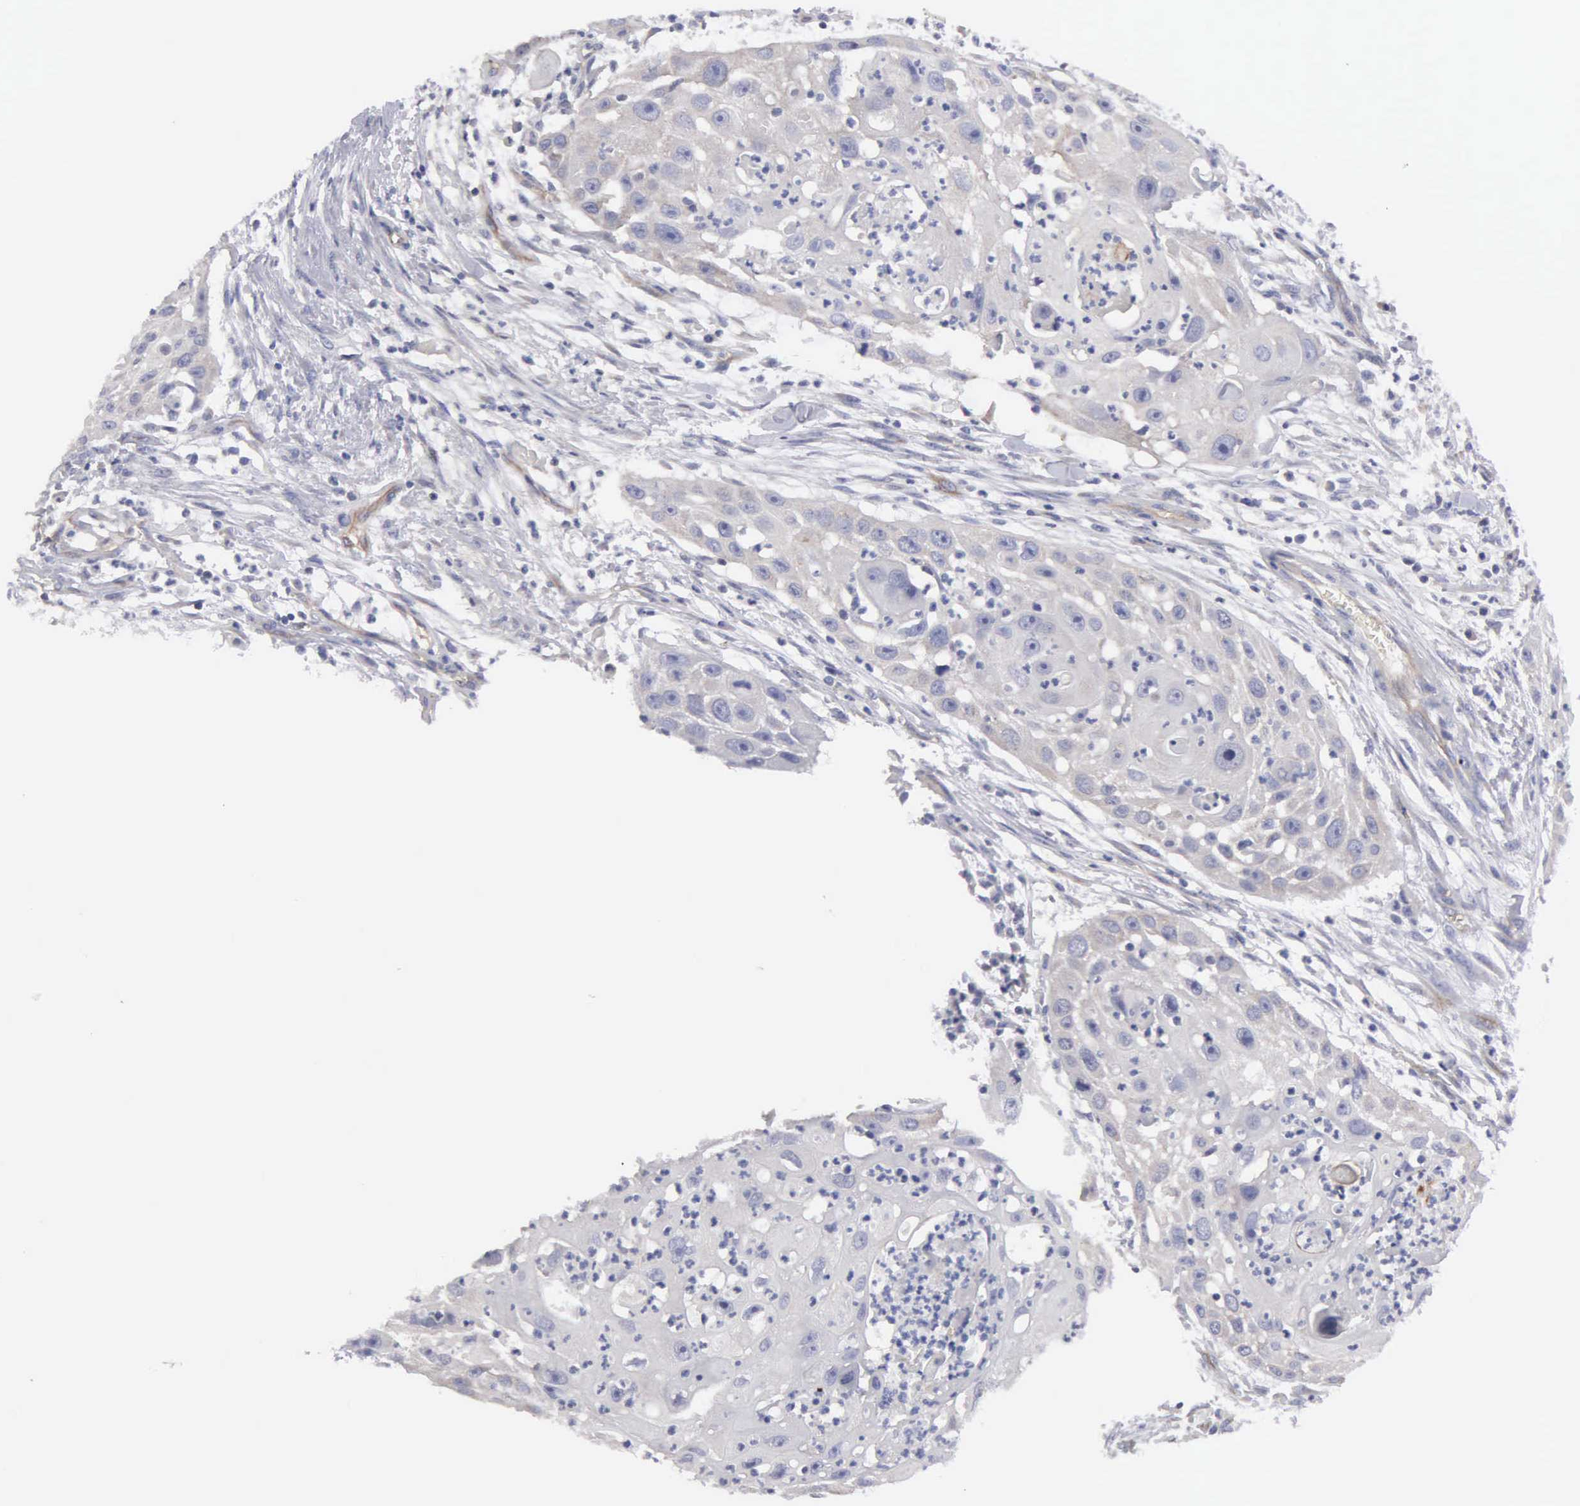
{"staining": {"intensity": "negative", "quantity": "none", "location": "none"}, "tissue": "head and neck cancer", "cell_type": "Tumor cells", "image_type": "cancer", "snomed": [{"axis": "morphology", "description": "Squamous cell carcinoma, NOS"}, {"axis": "topography", "description": "Head-Neck"}], "caption": "Immunohistochemical staining of human head and neck squamous cell carcinoma shows no significant expression in tumor cells.", "gene": "RDX", "patient": {"sex": "male", "age": 64}}